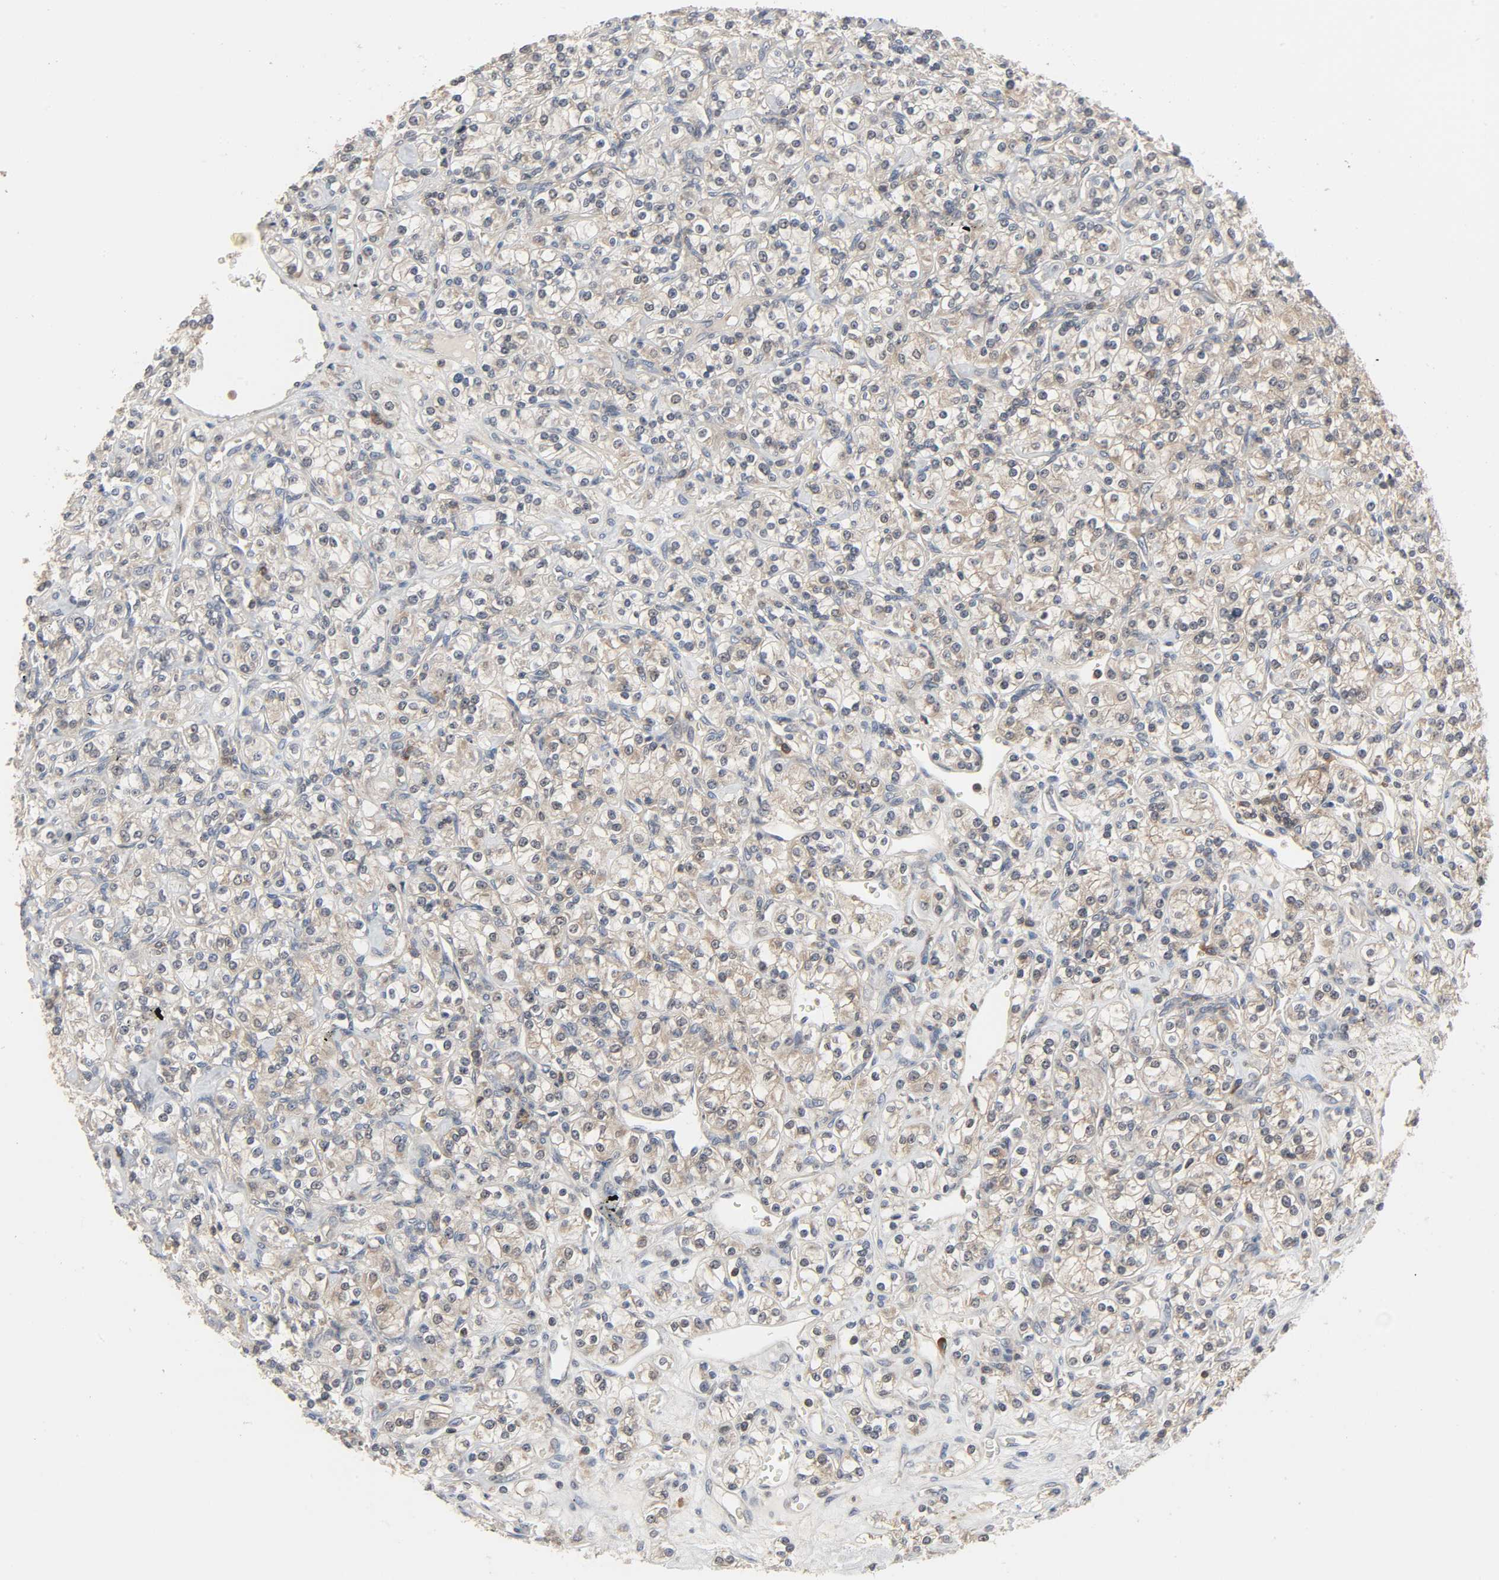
{"staining": {"intensity": "moderate", "quantity": ">75%", "location": "cytoplasmic/membranous,nuclear"}, "tissue": "renal cancer", "cell_type": "Tumor cells", "image_type": "cancer", "snomed": [{"axis": "morphology", "description": "Adenocarcinoma, NOS"}, {"axis": "topography", "description": "Kidney"}], "caption": "This photomicrograph displays adenocarcinoma (renal) stained with immunohistochemistry (IHC) to label a protein in brown. The cytoplasmic/membranous and nuclear of tumor cells show moderate positivity for the protein. Nuclei are counter-stained blue.", "gene": "PLEKHA2", "patient": {"sex": "male", "age": 77}}